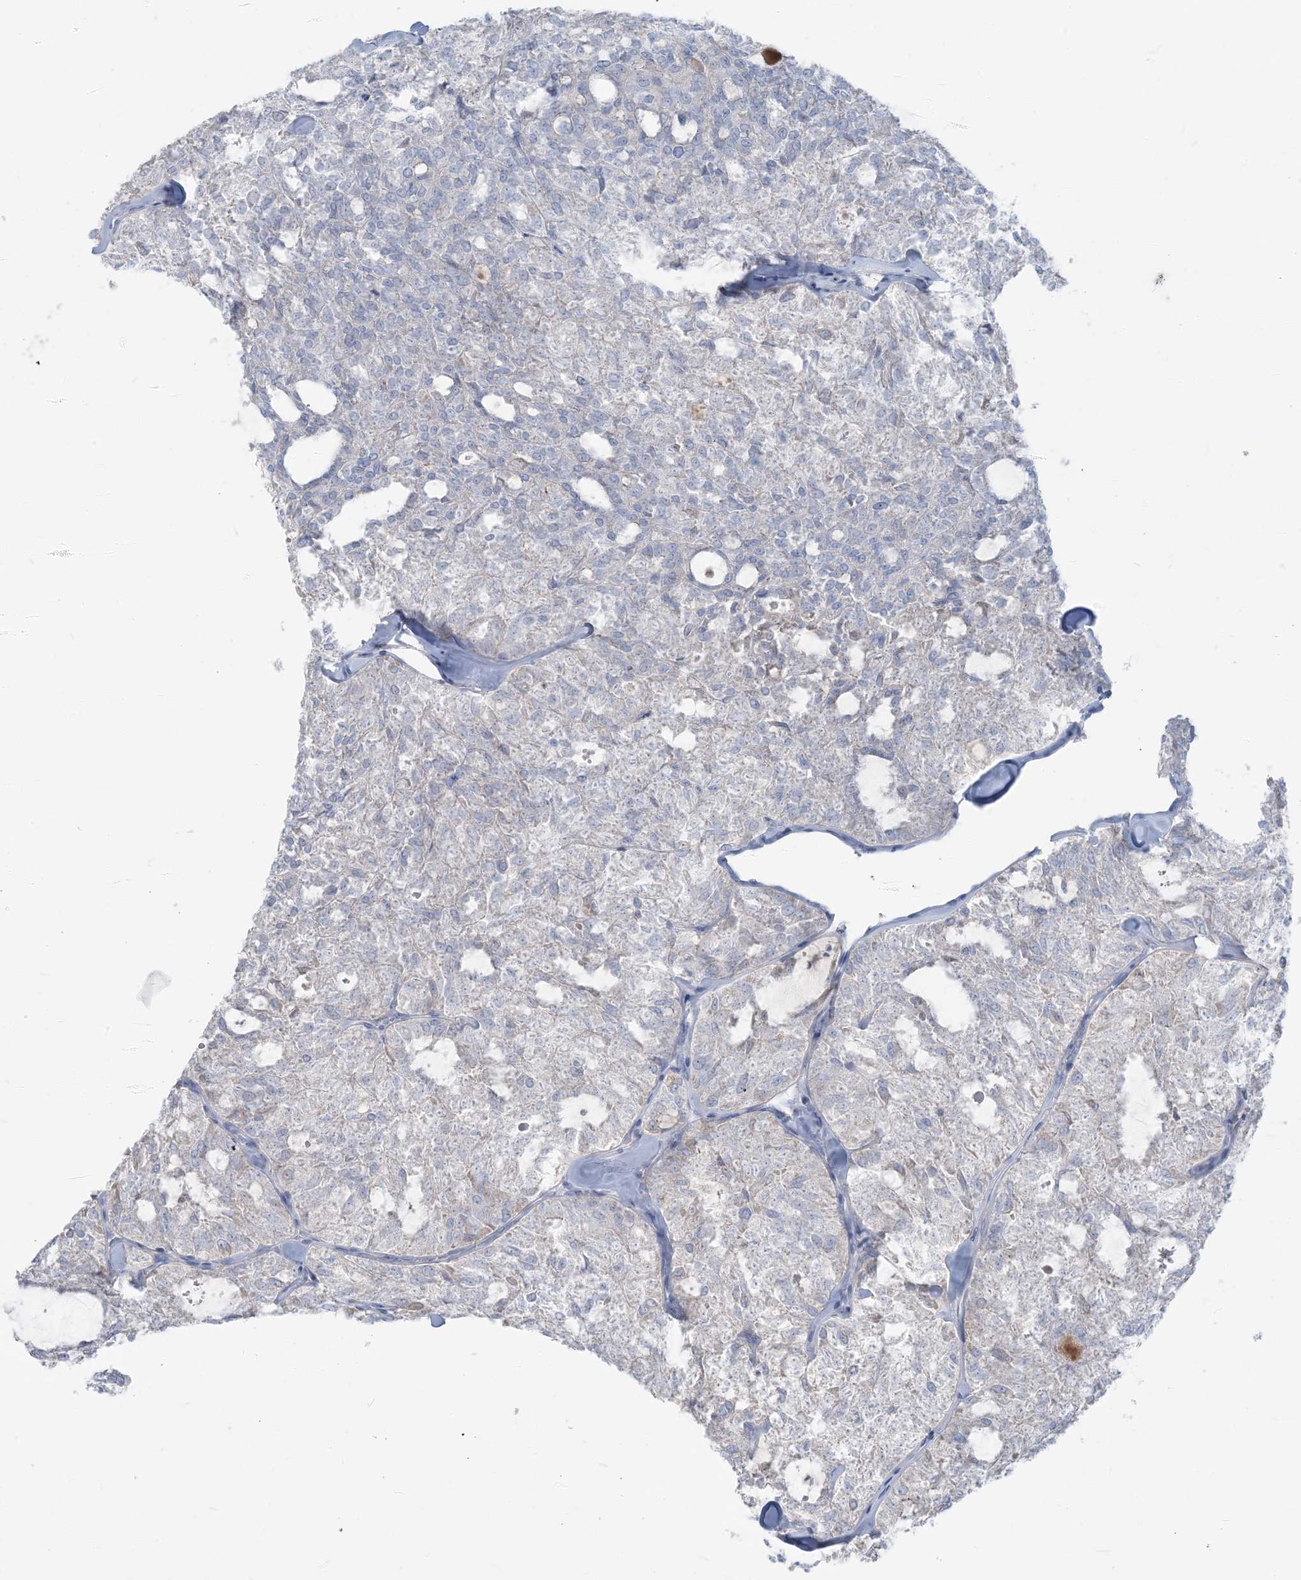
{"staining": {"intensity": "negative", "quantity": "none", "location": "none"}, "tissue": "thyroid cancer", "cell_type": "Tumor cells", "image_type": "cancer", "snomed": [{"axis": "morphology", "description": "Follicular adenoma carcinoma, NOS"}, {"axis": "topography", "description": "Thyroid gland"}], "caption": "An immunohistochemistry (IHC) micrograph of follicular adenoma carcinoma (thyroid) is shown. There is no staining in tumor cells of follicular adenoma carcinoma (thyroid).", "gene": "SCML1", "patient": {"sex": "male", "age": 75}}